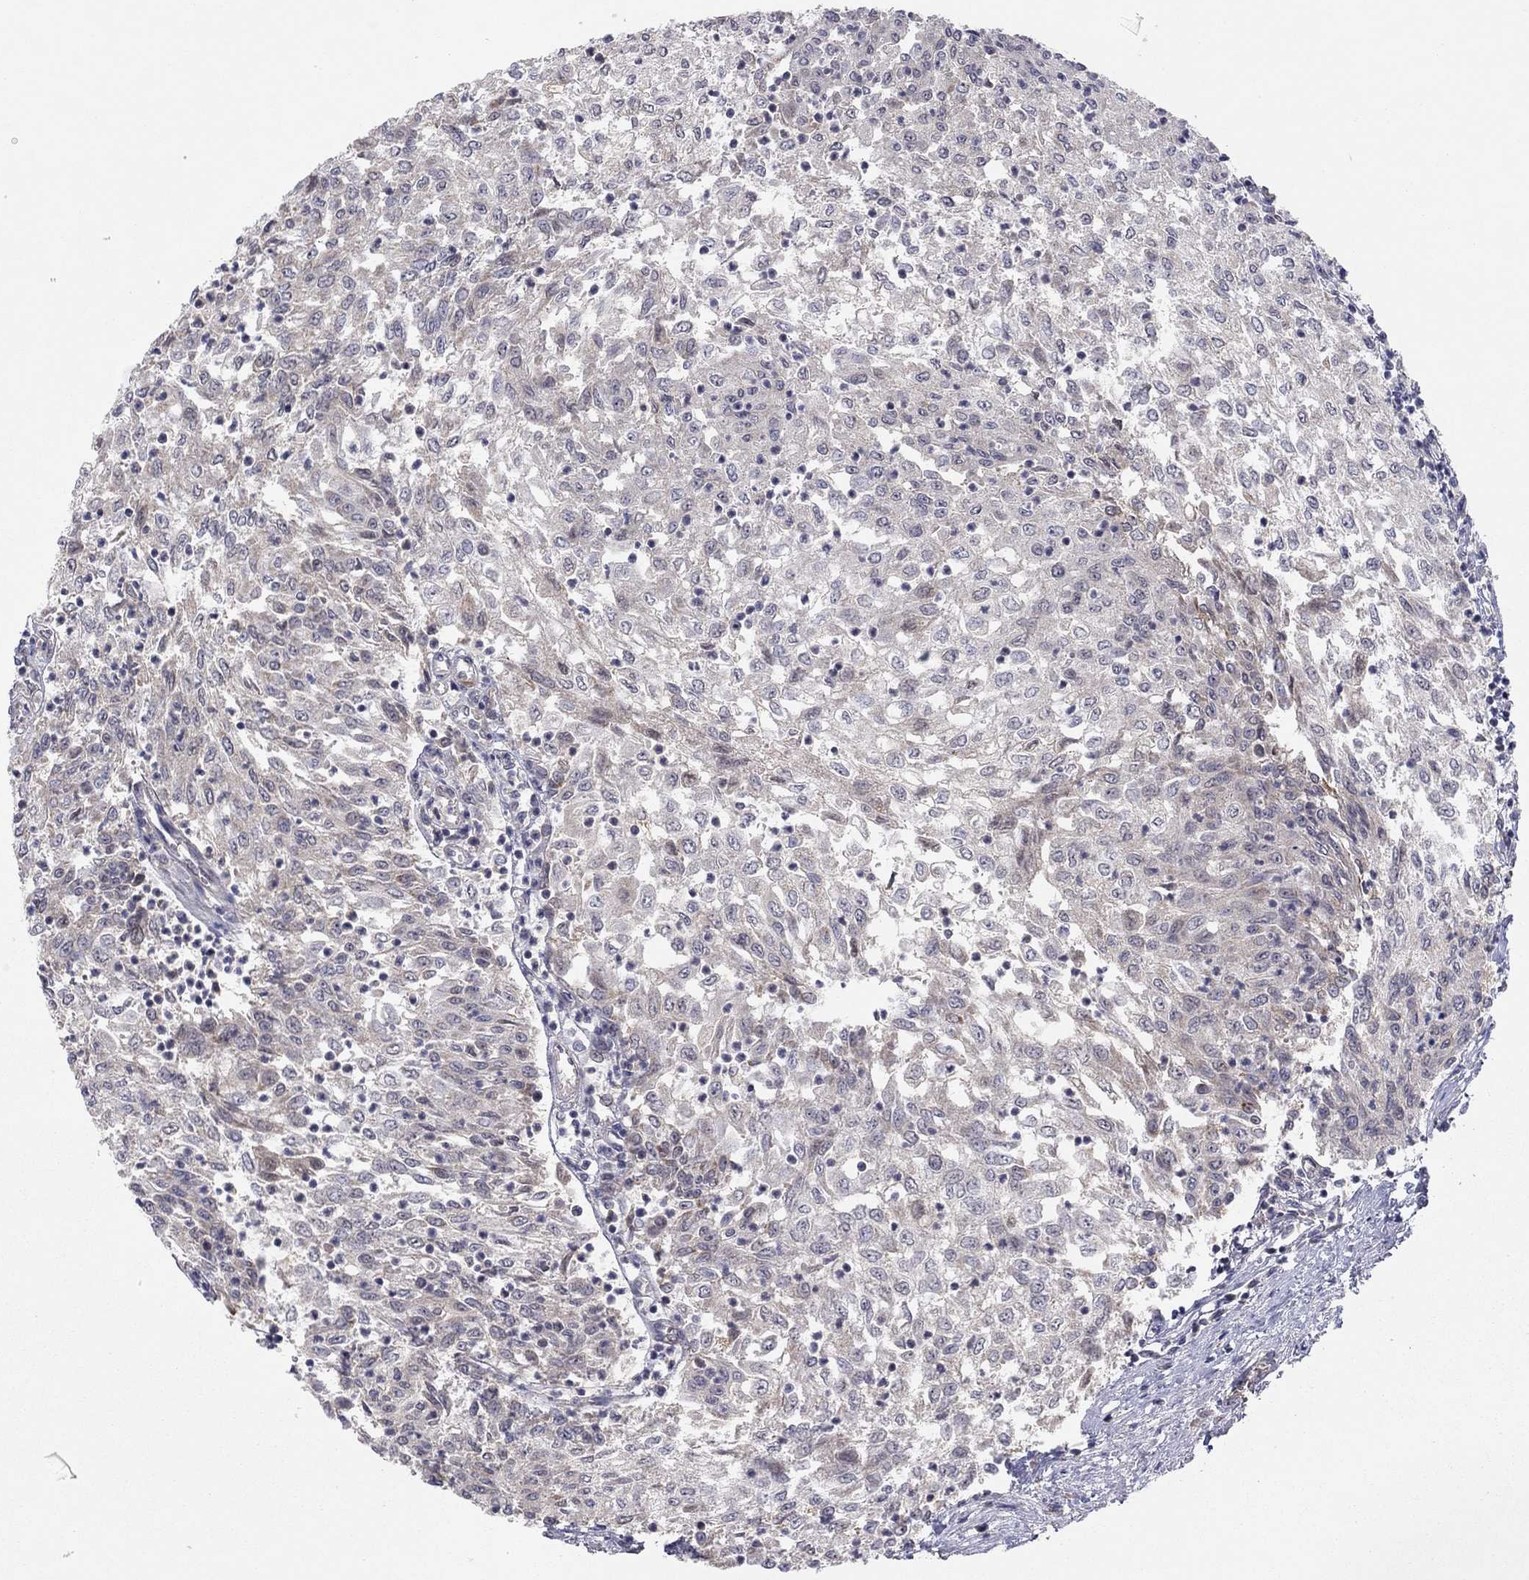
{"staining": {"intensity": "weak", "quantity": "25%-75%", "location": "cytoplasmic/membranous"}, "tissue": "urothelial cancer", "cell_type": "Tumor cells", "image_type": "cancer", "snomed": [{"axis": "morphology", "description": "Urothelial carcinoma, Low grade"}, {"axis": "topography", "description": "Urinary bladder"}], "caption": "About 25%-75% of tumor cells in human urothelial carcinoma (low-grade) reveal weak cytoplasmic/membranous protein positivity as visualized by brown immunohistochemical staining.", "gene": "CRACDL", "patient": {"sex": "male", "age": 78}}